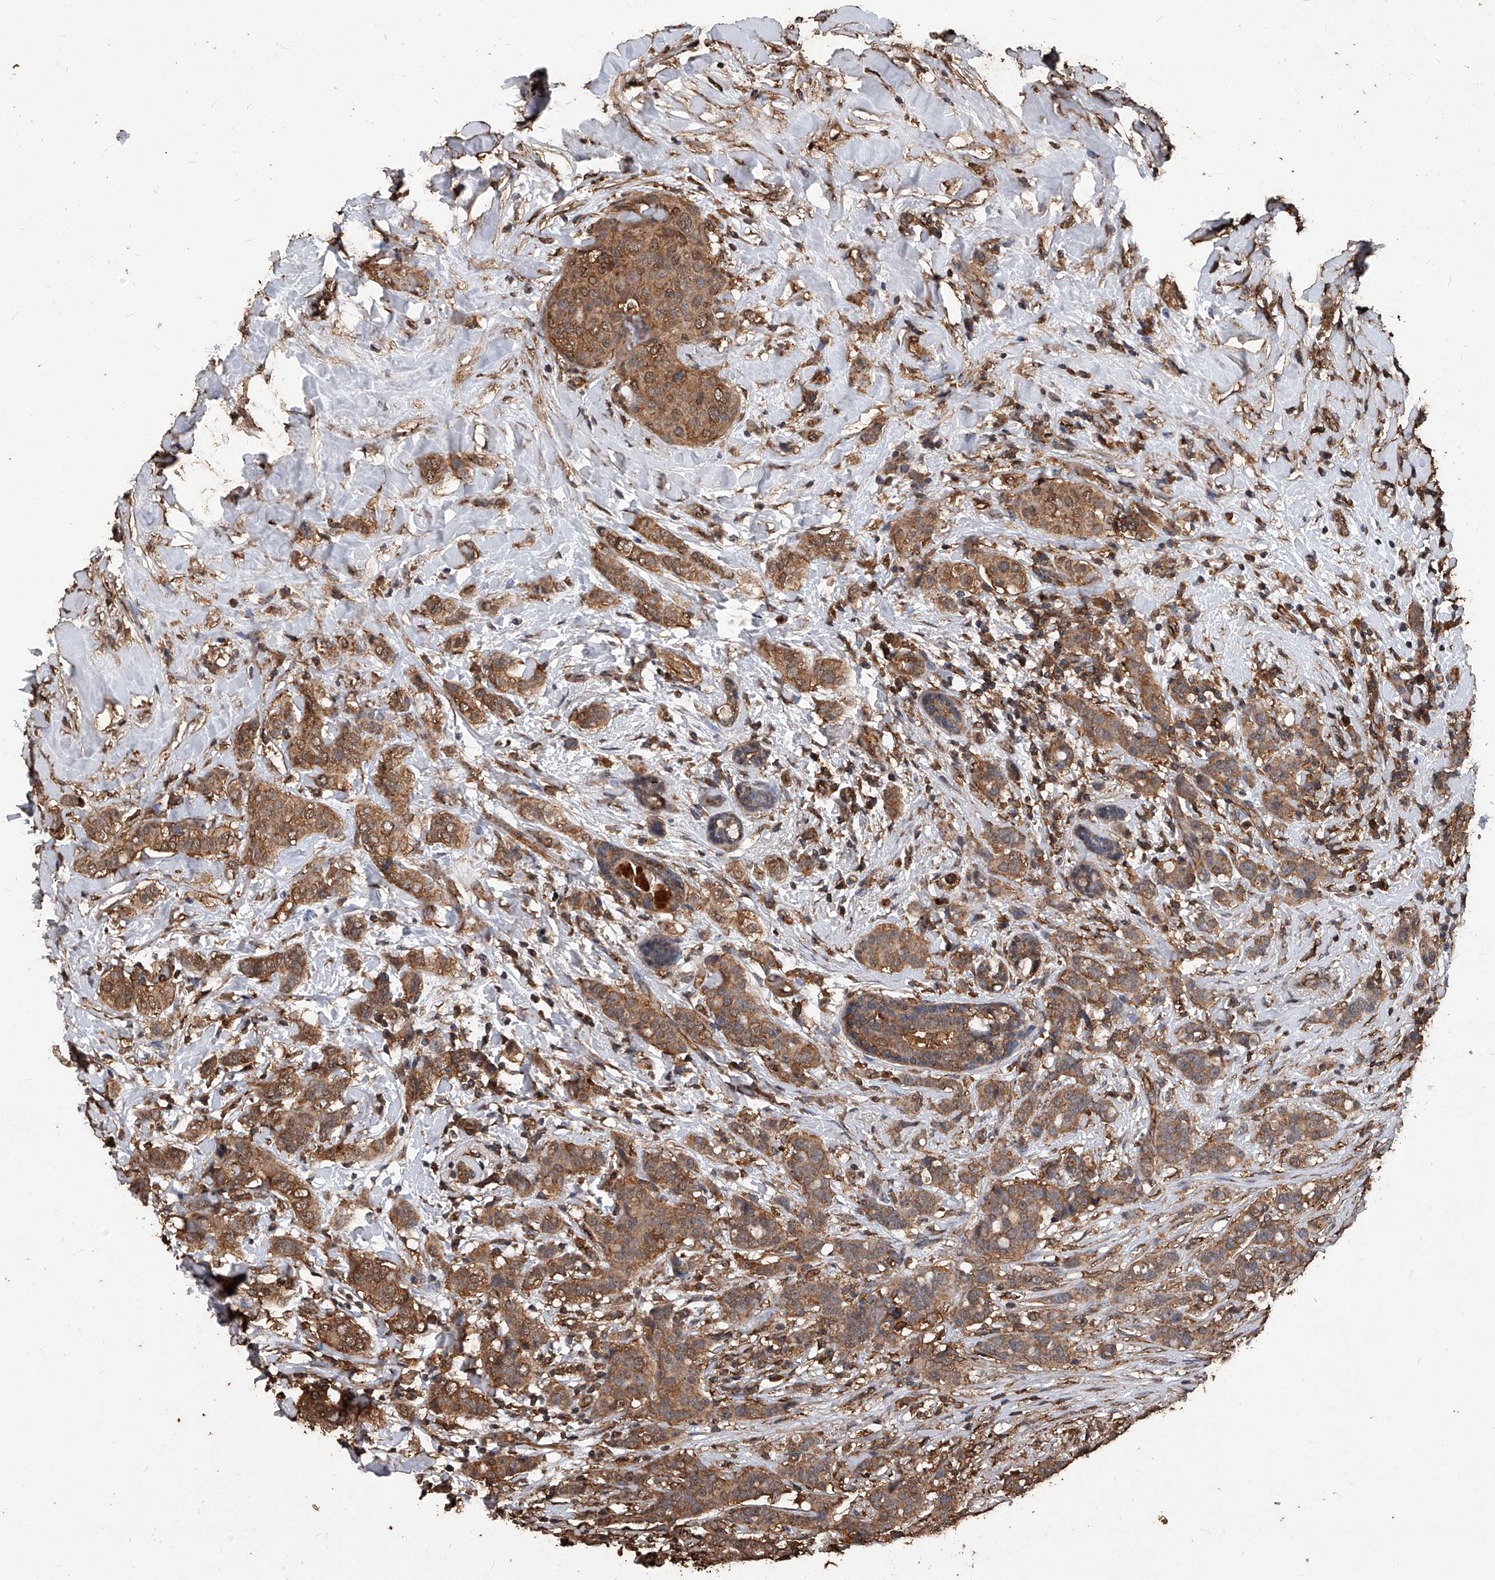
{"staining": {"intensity": "moderate", "quantity": ">75%", "location": "cytoplasmic/membranous"}, "tissue": "breast cancer", "cell_type": "Tumor cells", "image_type": "cancer", "snomed": [{"axis": "morphology", "description": "Lobular carcinoma"}, {"axis": "topography", "description": "Breast"}], "caption": "This photomicrograph reveals breast cancer (lobular carcinoma) stained with immunohistochemistry to label a protein in brown. The cytoplasmic/membranous of tumor cells show moderate positivity for the protein. Nuclei are counter-stained blue.", "gene": "UCP2", "patient": {"sex": "female", "age": 51}}